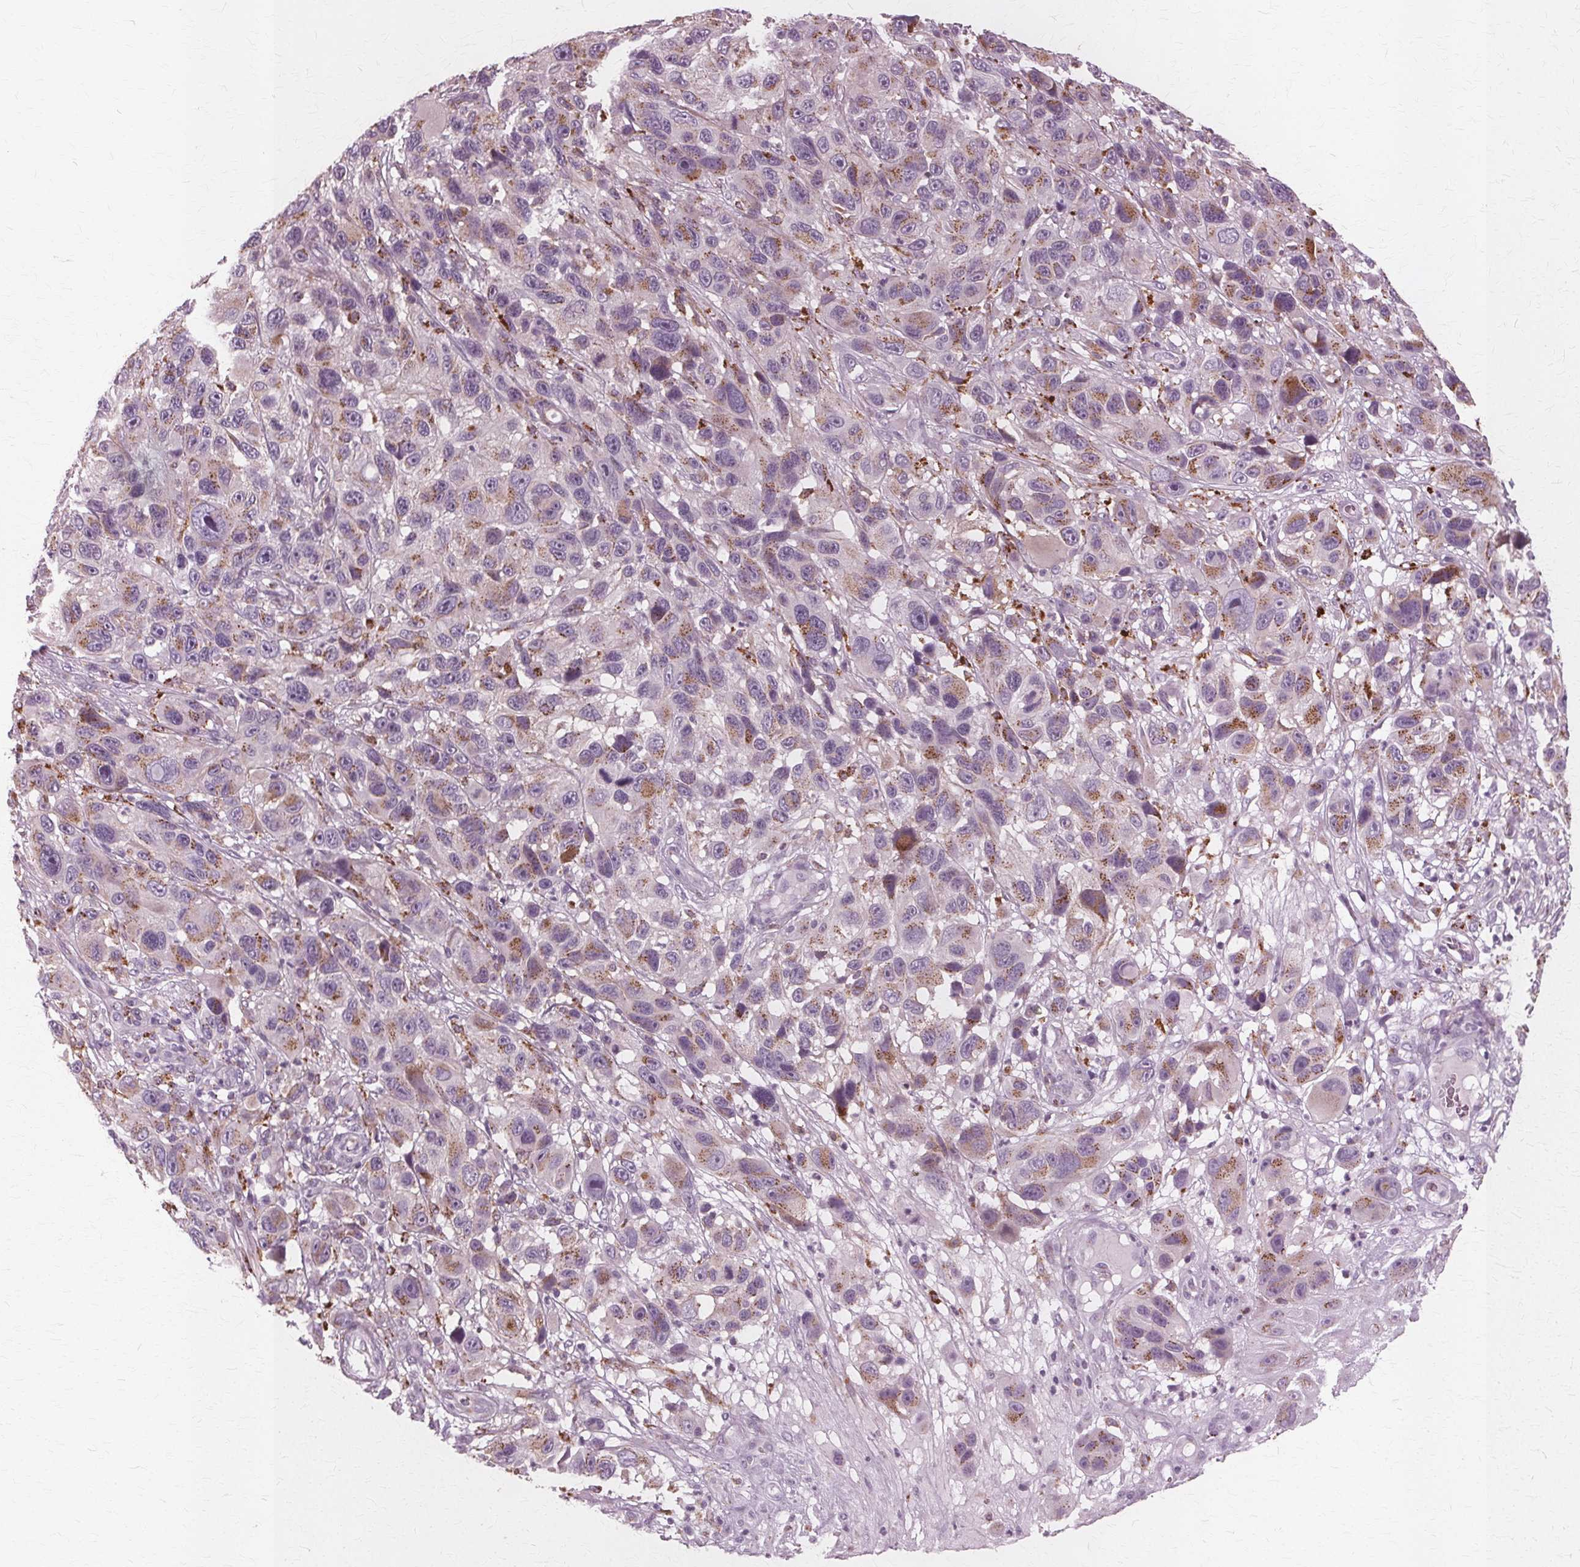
{"staining": {"intensity": "weak", "quantity": "25%-75%", "location": "cytoplasmic/membranous"}, "tissue": "melanoma", "cell_type": "Tumor cells", "image_type": "cancer", "snomed": [{"axis": "morphology", "description": "Malignant melanoma, NOS"}, {"axis": "topography", "description": "Skin"}], "caption": "Tumor cells demonstrate weak cytoplasmic/membranous expression in about 25%-75% of cells in malignant melanoma. The staining was performed using DAB (3,3'-diaminobenzidine), with brown indicating positive protein expression. Nuclei are stained blue with hematoxylin.", "gene": "DNASE2", "patient": {"sex": "male", "age": 53}}